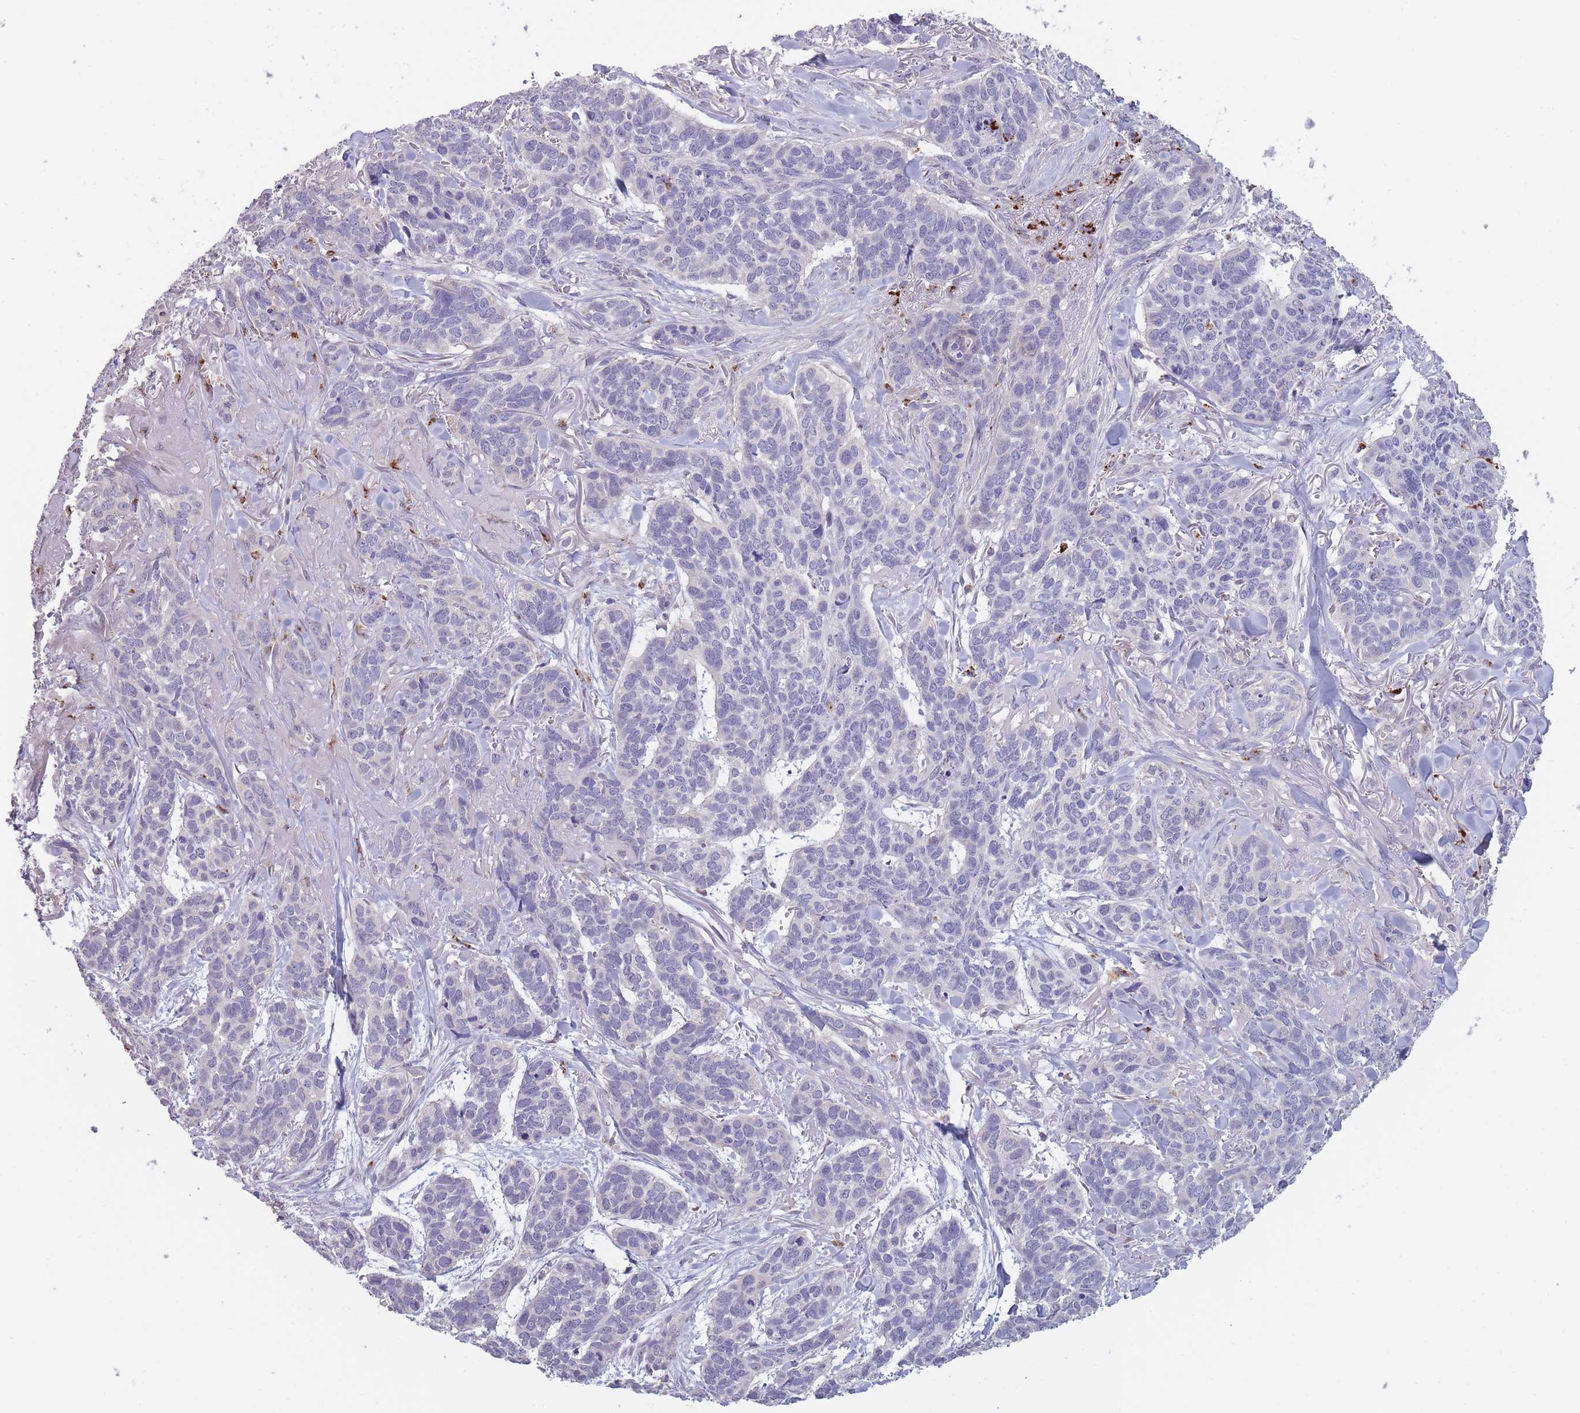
{"staining": {"intensity": "negative", "quantity": "none", "location": "none"}, "tissue": "skin cancer", "cell_type": "Tumor cells", "image_type": "cancer", "snomed": [{"axis": "morphology", "description": "Basal cell carcinoma"}, {"axis": "topography", "description": "Skin"}], "caption": "Immunohistochemistry (IHC) of basal cell carcinoma (skin) exhibits no staining in tumor cells.", "gene": "TRIM61", "patient": {"sex": "male", "age": 86}}